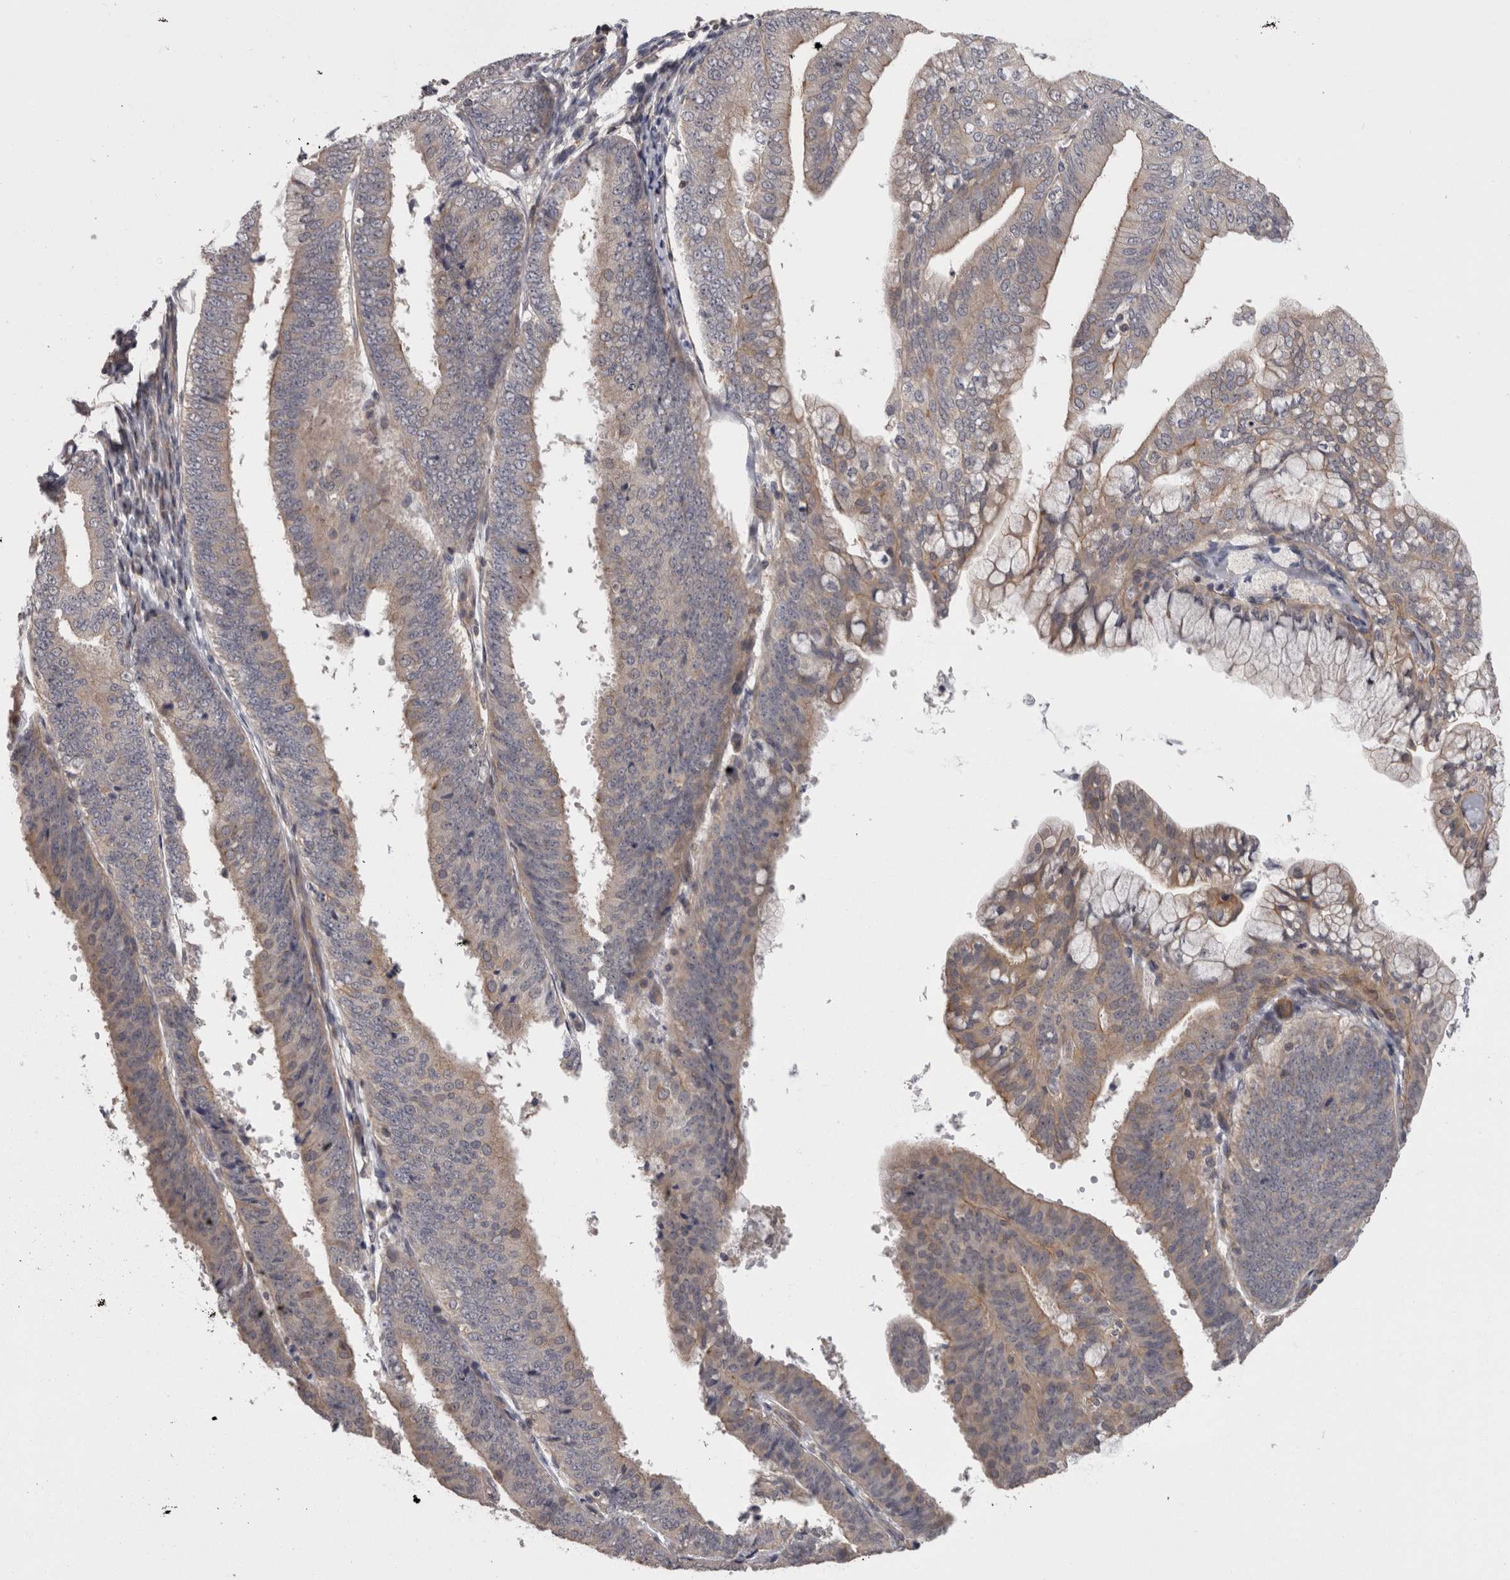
{"staining": {"intensity": "weak", "quantity": "25%-75%", "location": "cytoplasmic/membranous"}, "tissue": "endometrial cancer", "cell_type": "Tumor cells", "image_type": "cancer", "snomed": [{"axis": "morphology", "description": "Adenocarcinoma, NOS"}, {"axis": "topography", "description": "Endometrium"}], "caption": "Protein staining by IHC shows weak cytoplasmic/membranous expression in about 25%-75% of tumor cells in adenocarcinoma (endometrial).", "gene": "RMDN1", "patient": {"sex": "female", "age": 63}}